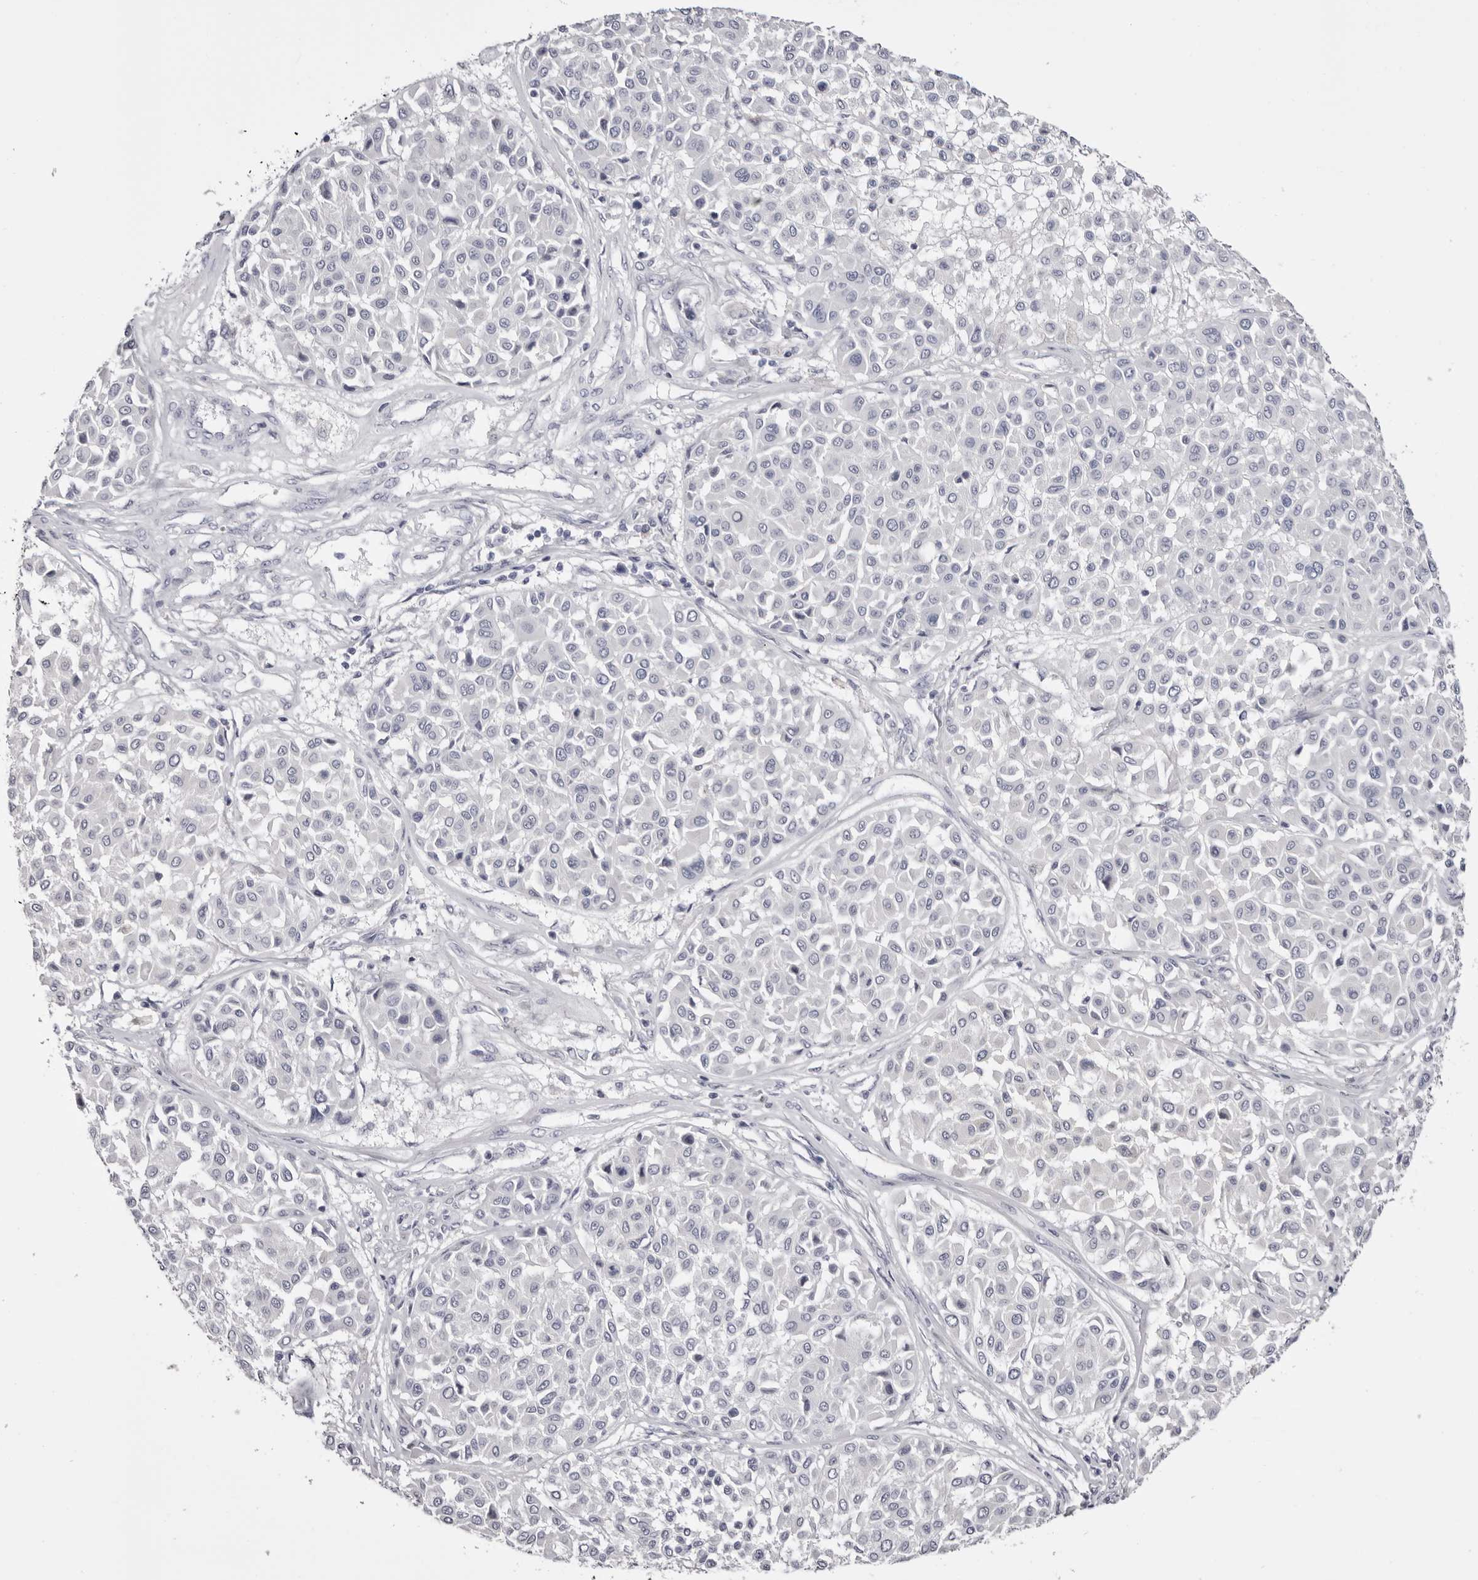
{"staining": {"intensity": "negative", "quantity": "none", "location": "none"}, "tissue": "melanoma", "cell_type": "Tumor cells", "image_type": "cancer", "snomed": [{"axis": "morphology", "description": "Malignant melanoma, Metastatic site"}, {"axis": "topography", "description": "Soft tissue"}], "caption": "IHC micrograph of human malignant melanoma (metastatic site) stained for a protein (brown), which displays no expression in tumor cells. (DAB (3,3'-diaminobenzidine) immunohistochemistry (IHC) with hematoxylin counter stain).", "gene": "CASQ1", "patient": {"sex": "male", "age": 41}}